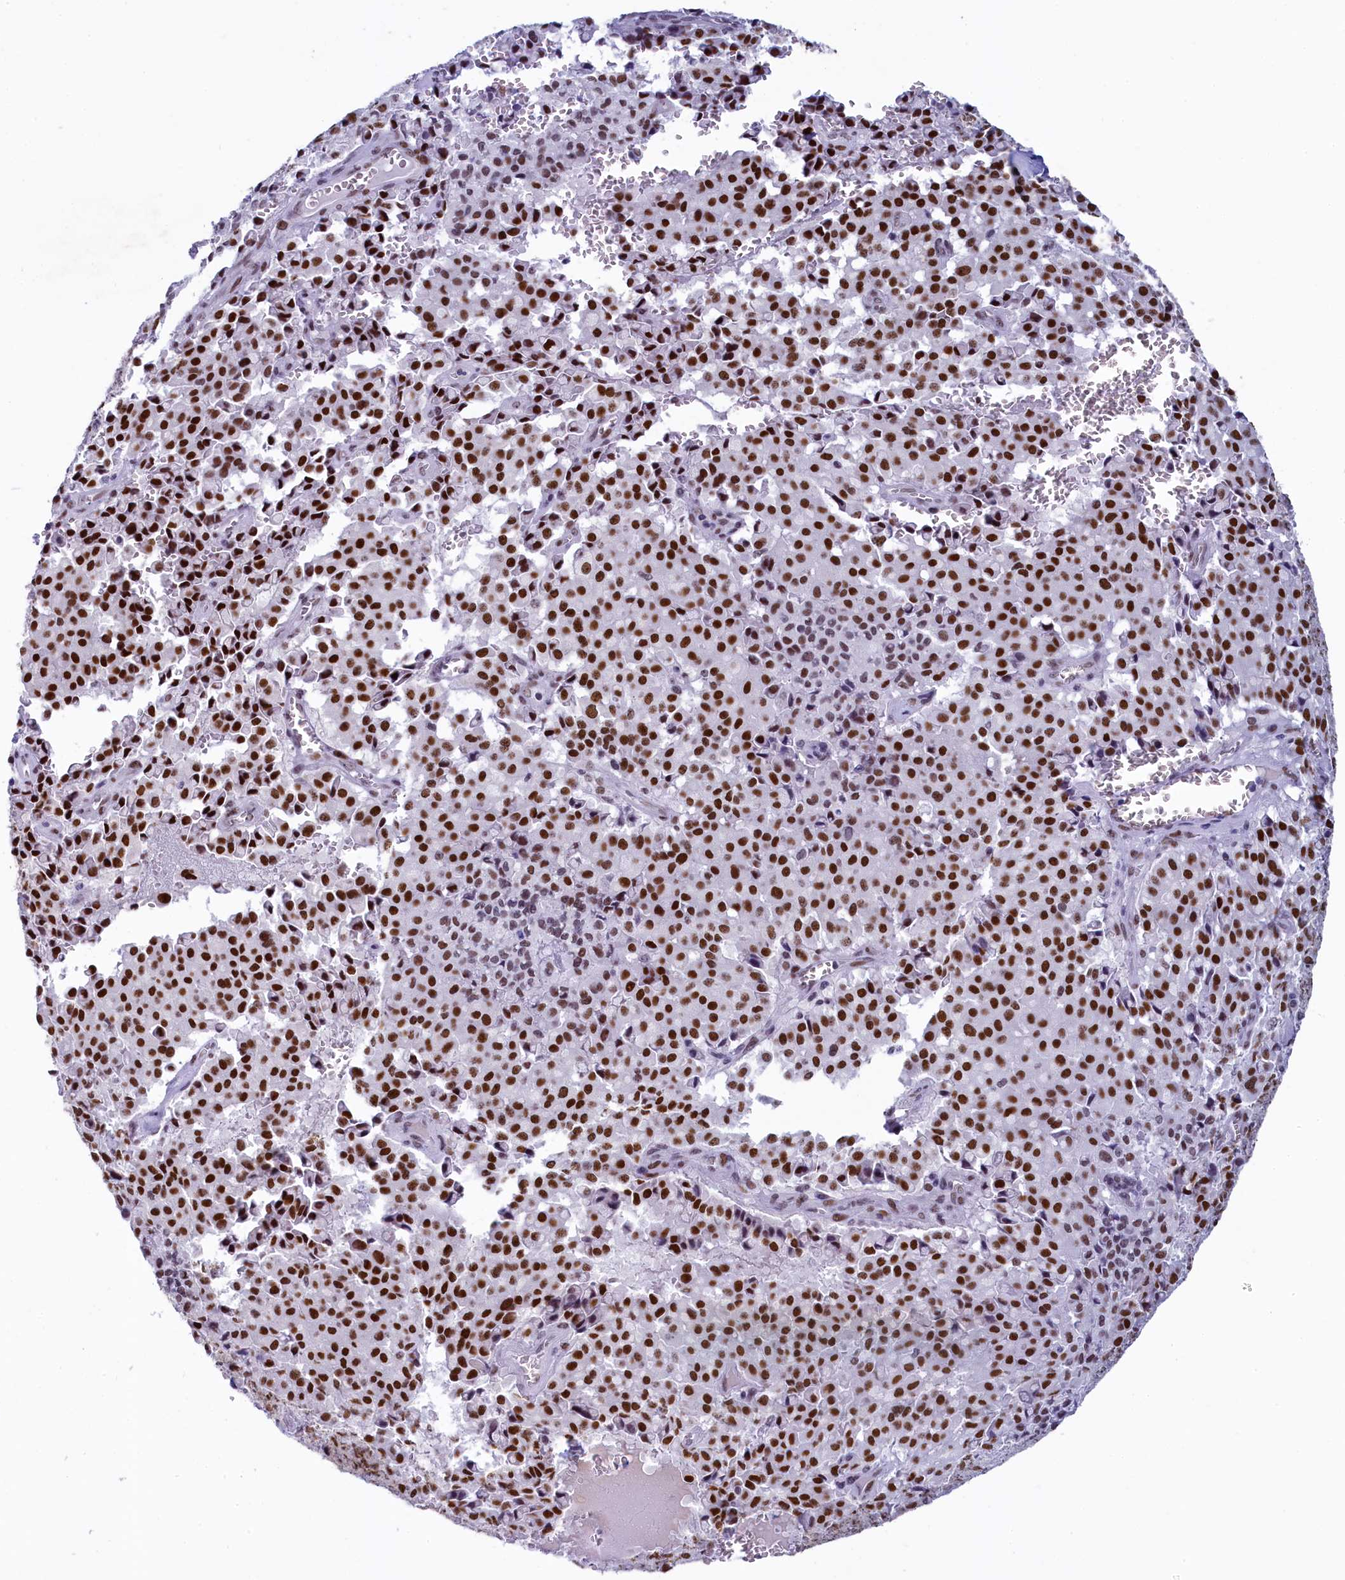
{"staining": {"intensity": "strong", "quantity": ">75%", "location": "nuclear"}, "tissue": "pancreatic cancer", "cell_type": "Tumor cells", "image_type": "cancer", "snomed": [{"axis": "morphology", "description": "Adenocarcinoma, NOS"}, {"axis": "topography", "description": "Pancreas"}], "caption": "Human pancreatic adenocarcinoma stained with a protein marker reveals strong staining in tumor cells.", "gene": "SUGP2", "patient": {"sex": "male", "age": 65}}